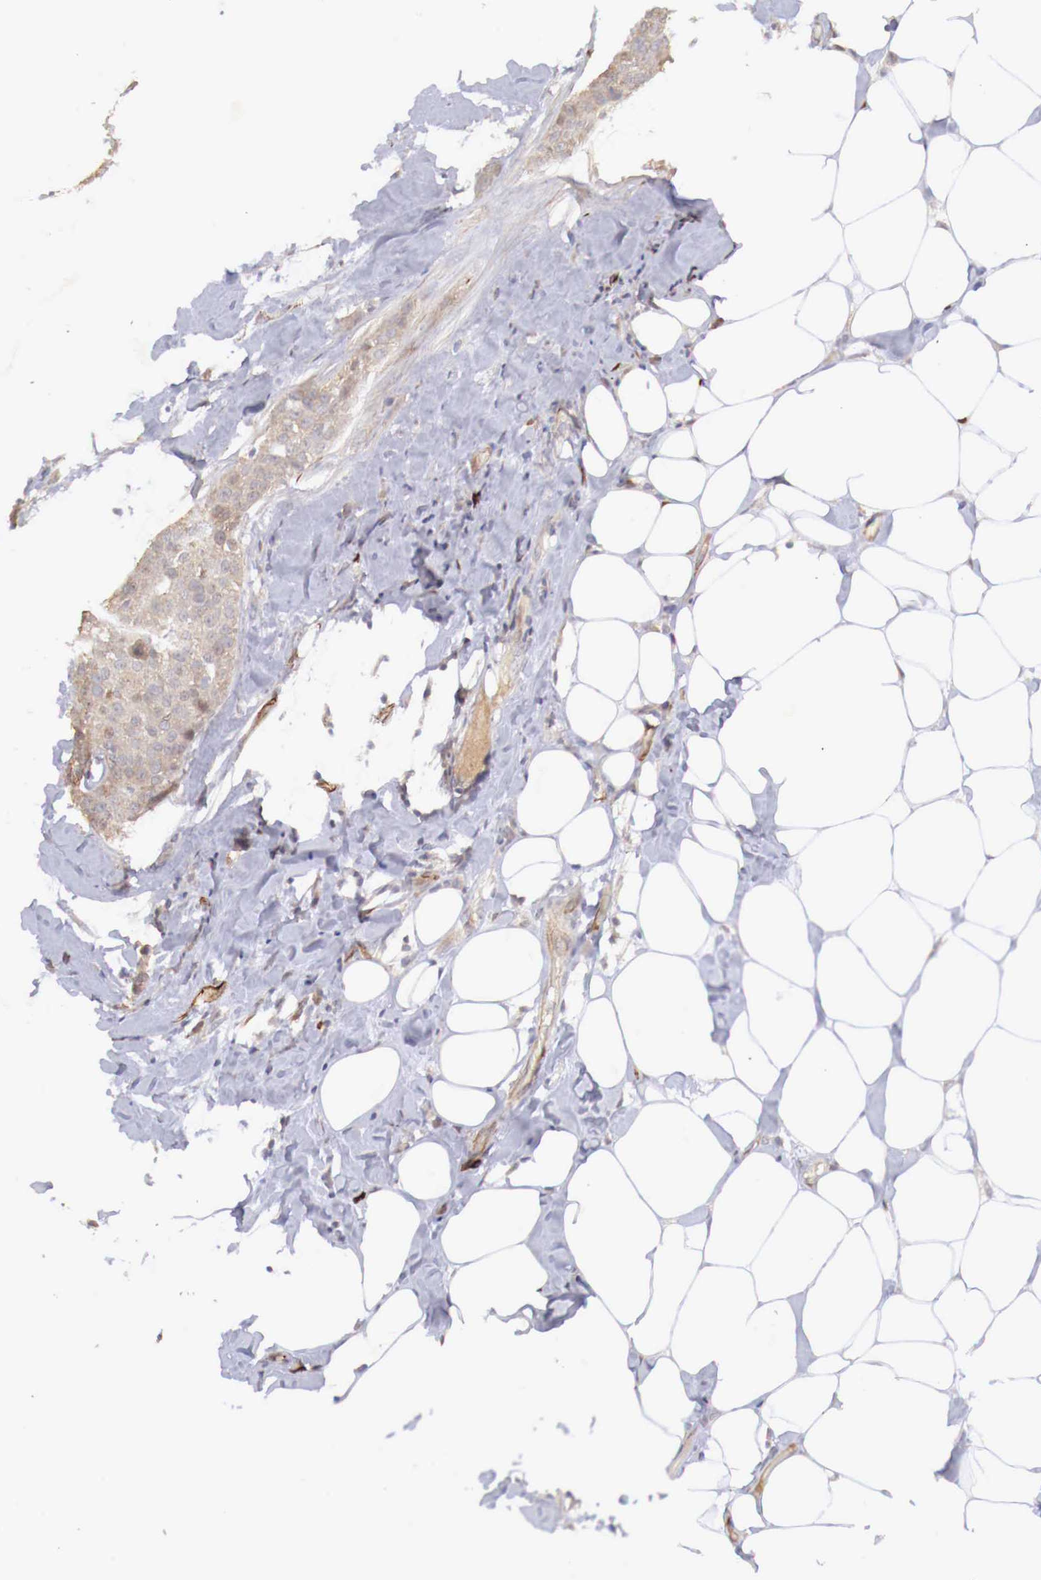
{"staining": {"intensity": "weak", "quantity": ">75%", "location": "cytoplasmic/membranous"}, "tissue": "breast cancer", "cell_type": "Tumor cells", "image_type": "cancer", "snomed": [{"axis": "morphology", "description": "Duct carcinoma"}, {"axis": "topography", "description": "Breast"}], "caption": "The image exhibits immunohistochemical staining of intraductal carcinoma (breast). There is weak cytoplasmic/membranous expression is appreciated in about >75% of tumor cells.", "gene": "WT1", "patient": {"sex": "female", "age": 45}}